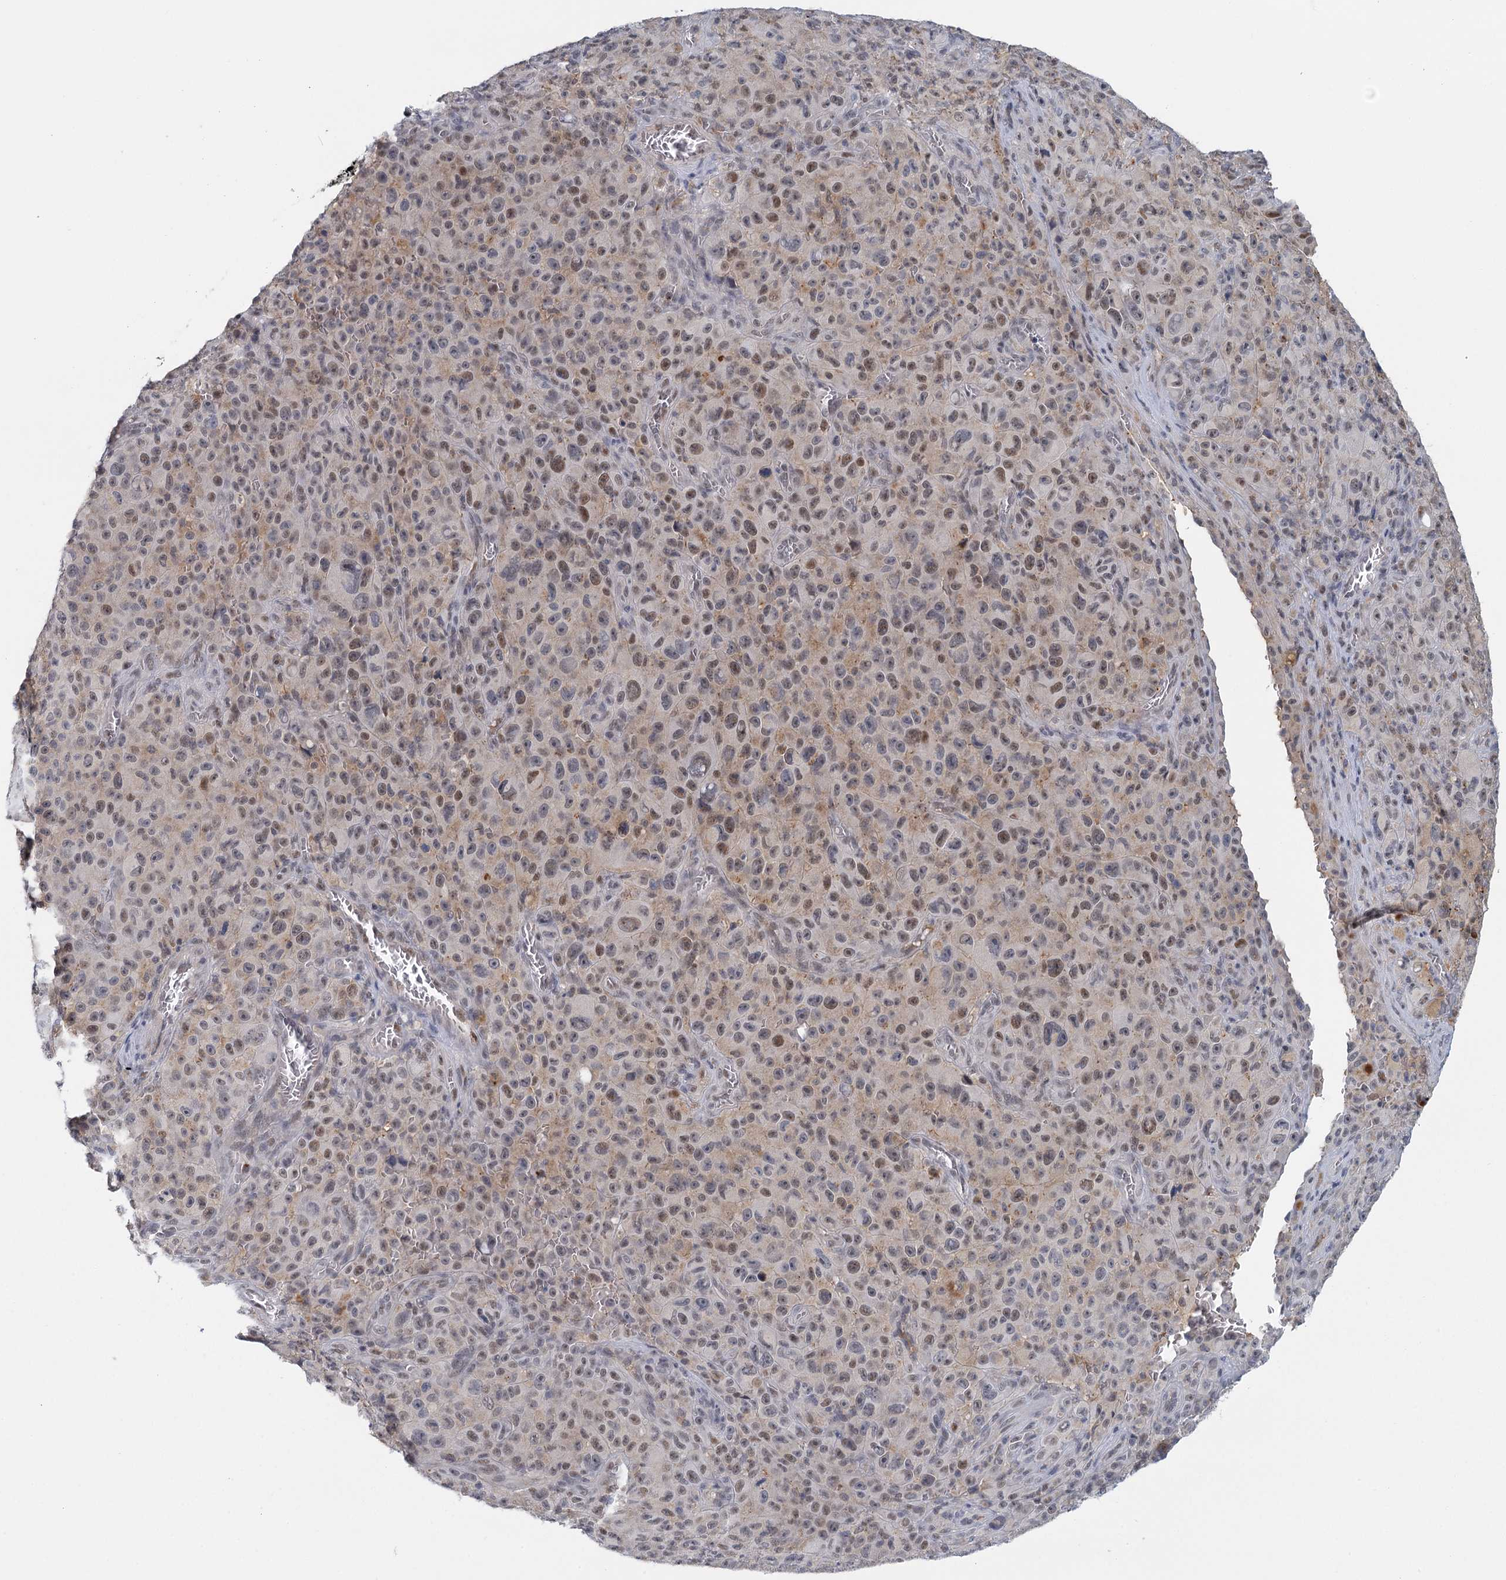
{"staining": {"intensity": "moderate", "quantity": "25%-75%", "location": "nuclear"}, "tissue": "melanoma", "cell_type": "Tumor cells", "image_type": "cancer", "snomed": [{"axis": "morphology", "description": "Malignant melanoma, NOS"}, {"axis": "topography", "description": "Skin"}], "caption": "IHC photomicrograph of human melanoma stained for a protein (brown), which shows medium levels of moderate nuclear positivity in approximately 25%-75% of tumor cells.", "gene": "GPATCH11", "patient": {"sex": "female", "age": 82}}